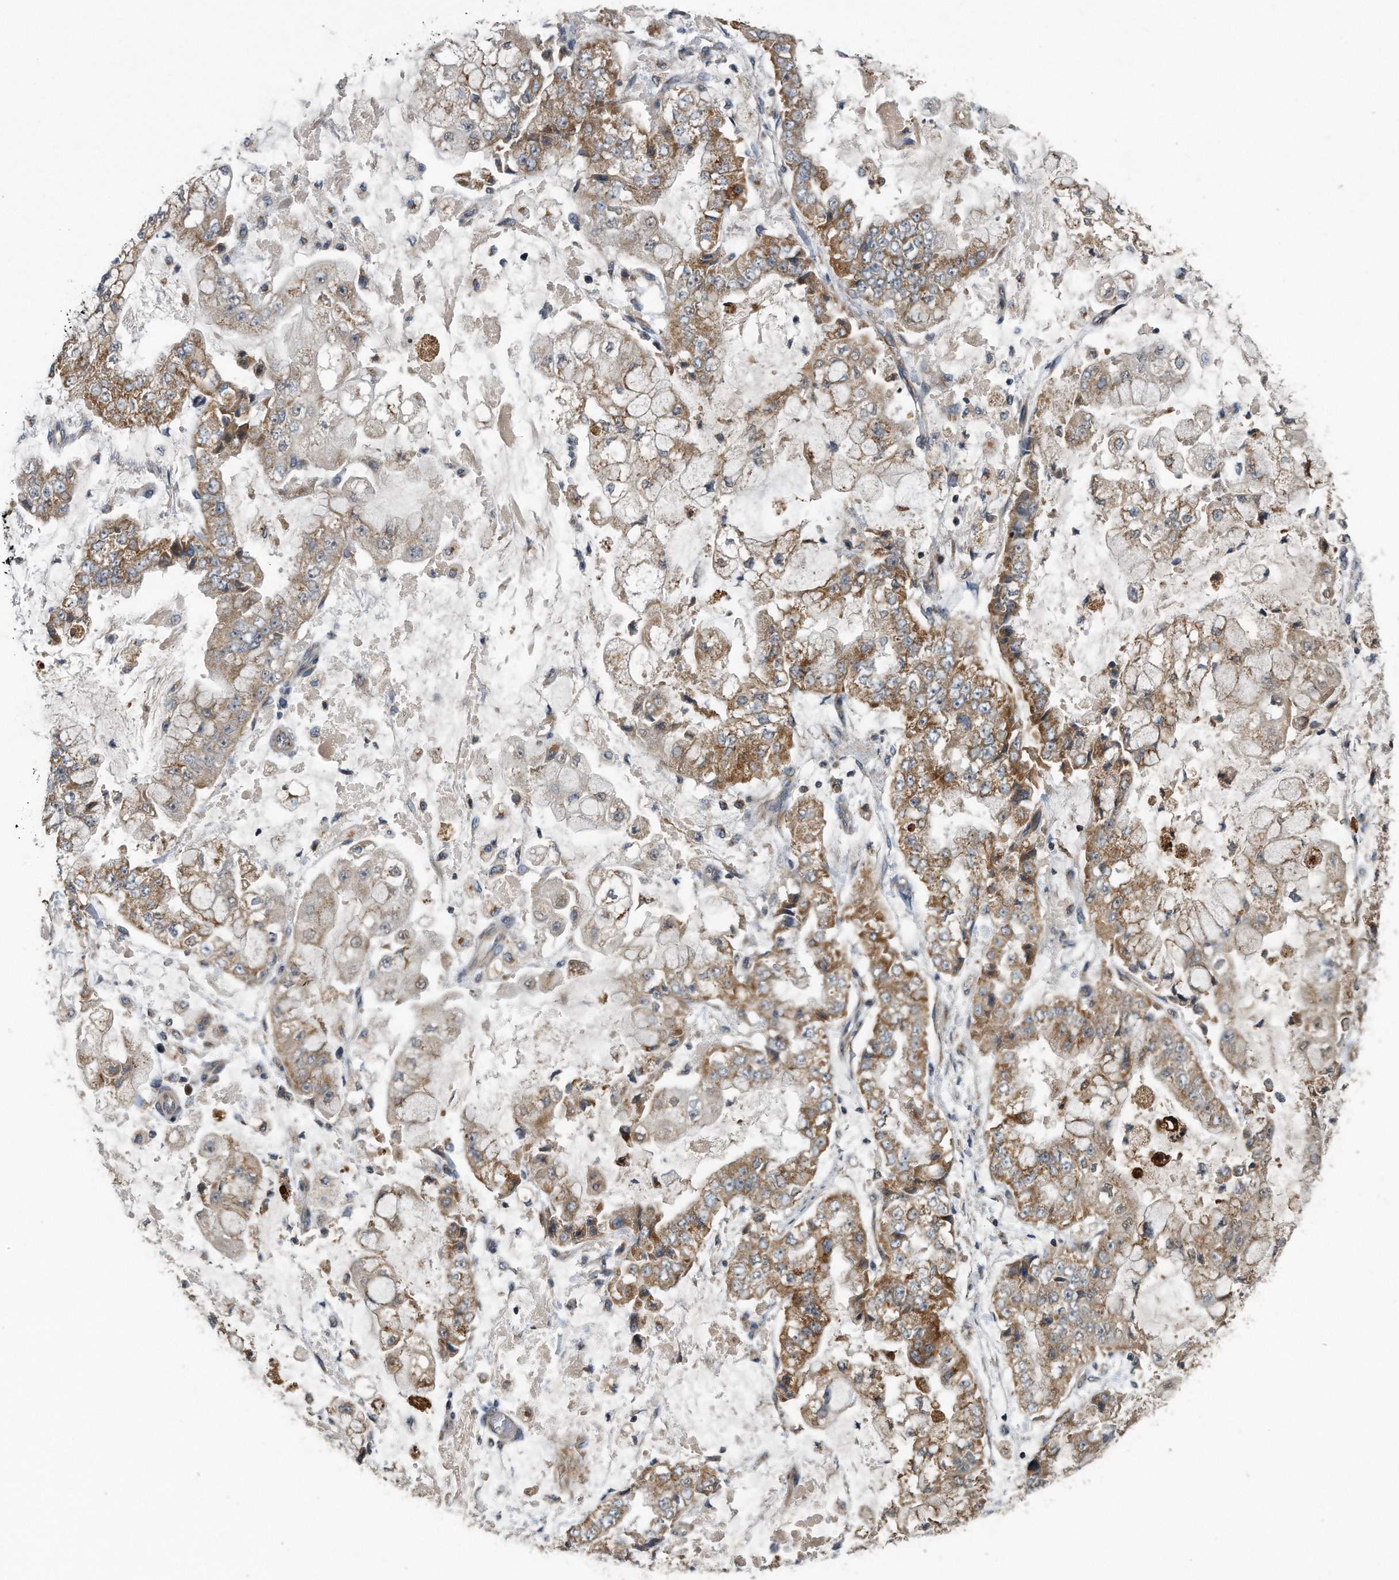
{"staining": {"intensity": "moderate", "quantity": ">75%", "location": "cytoplasmic/membranous"}, "tissue": "stomach cancer", "cell_type": "Tumor cells", "image_type": "cancer", "snomed": [{"axis": "morphology", "description": "Adenocarcinoma, NOS"}, {"axis": "topography", "description": "Stomach"}], "caption": "There is medium levels of moderate cytoplasmic/membranous expression in tumor cells of stomach cancer (adenocarcinoma), as demonstrated by immunohistochemical staining (brown color).", "gene": "LYRM4", "patient": {"sex": "male", "age": 76}}